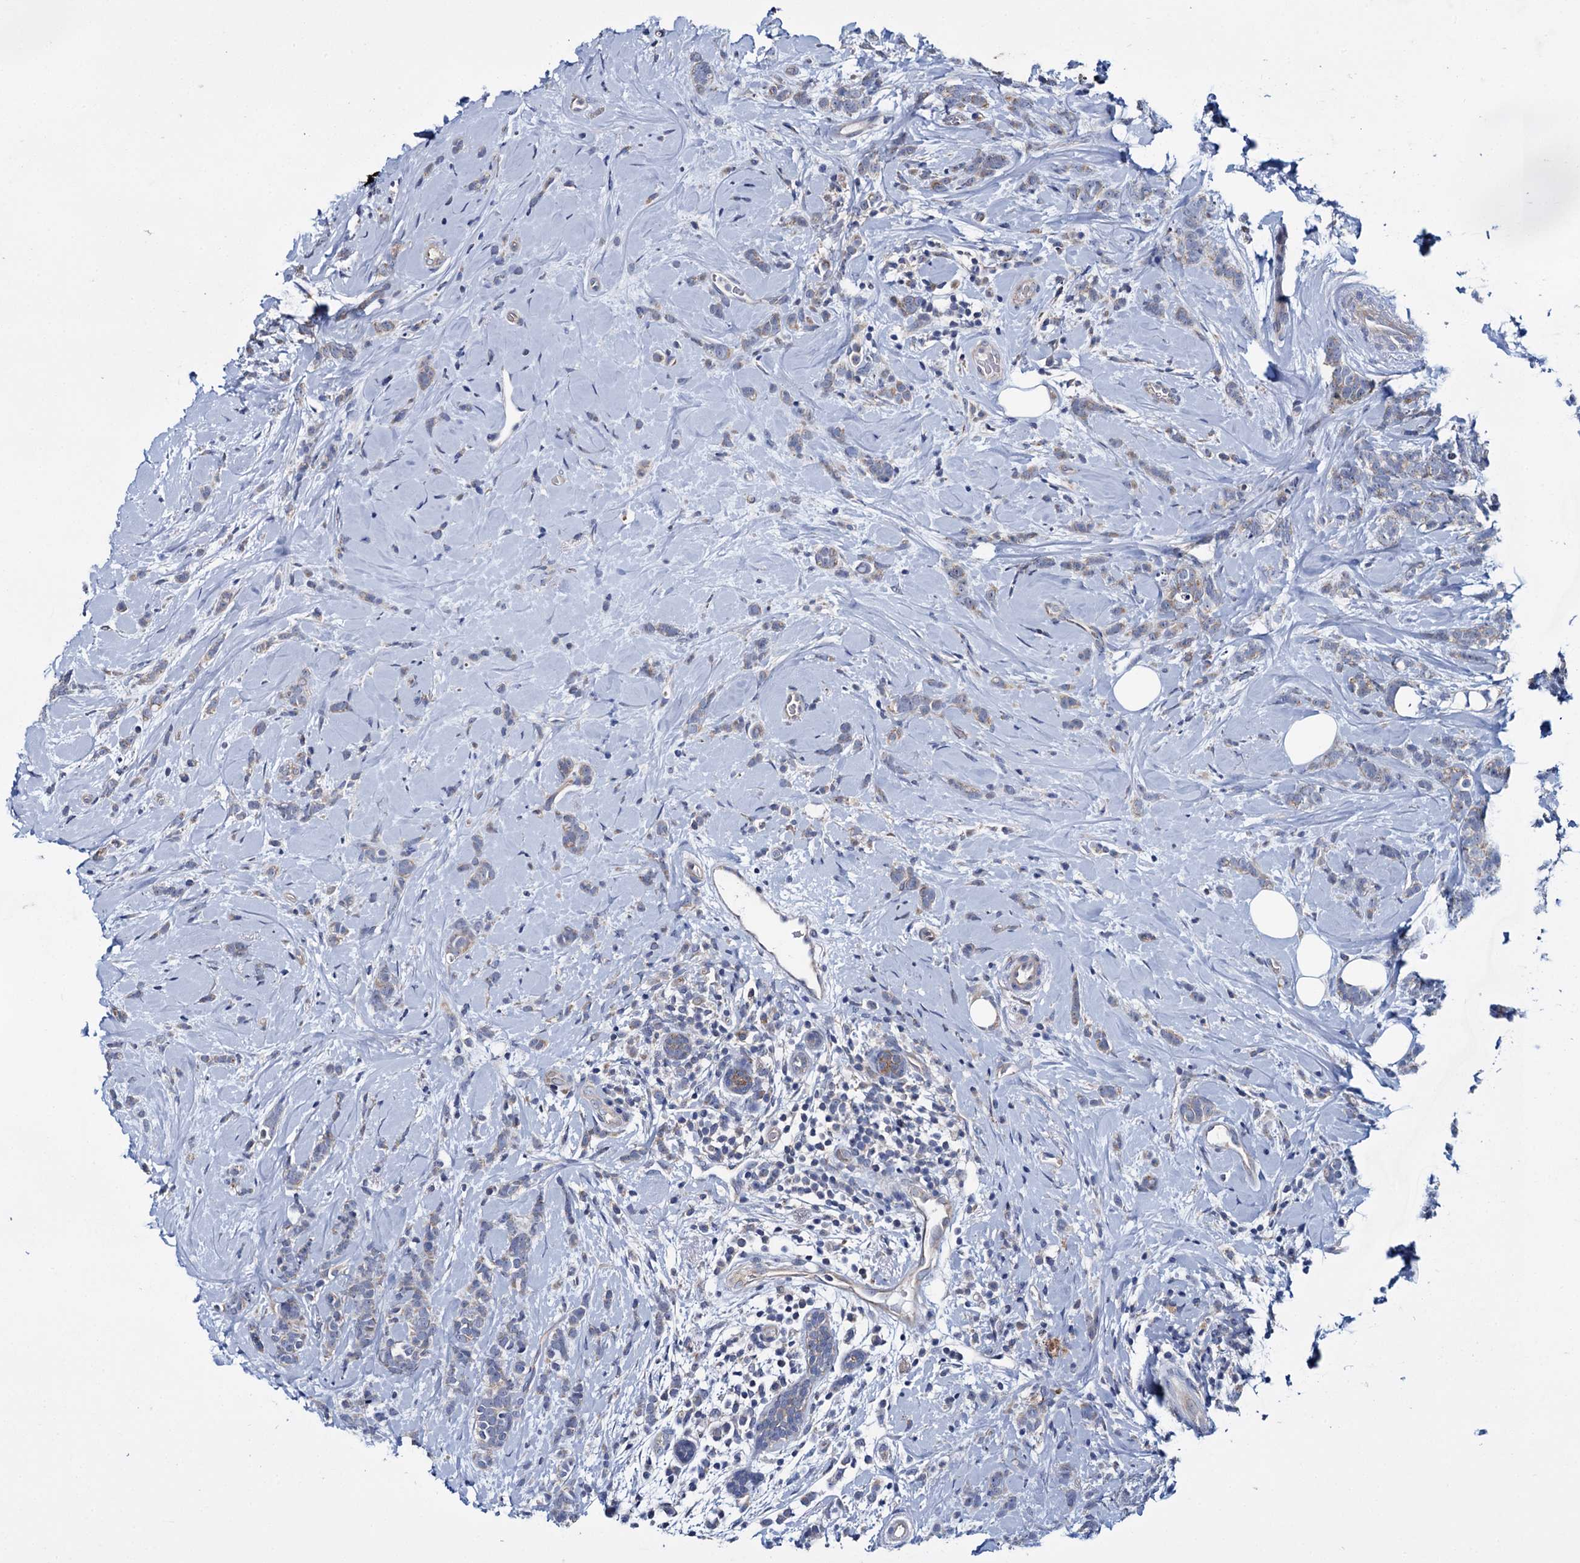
{"staining": {"intensity": "weak", "quantity": "25%-75%", "location": "cytoplasmic/membranous"}, "tissue": "breast cancer", "cell_type": "Tumor cells", "image_type": "cancer", "snomed": [{"axis": "morphology", "description": "Lobular carcinoma"}, {"axis": "topography", "description": "Breast"}], "caption": "Immunohistochemical staining of human breast lobular carcinoma shows low levels of weak cytoplasmic/membranous positivity in about 25%-75% of tumor cells.", "gene": "CEP295", "patient": {"sex": "female", "age": 58}}